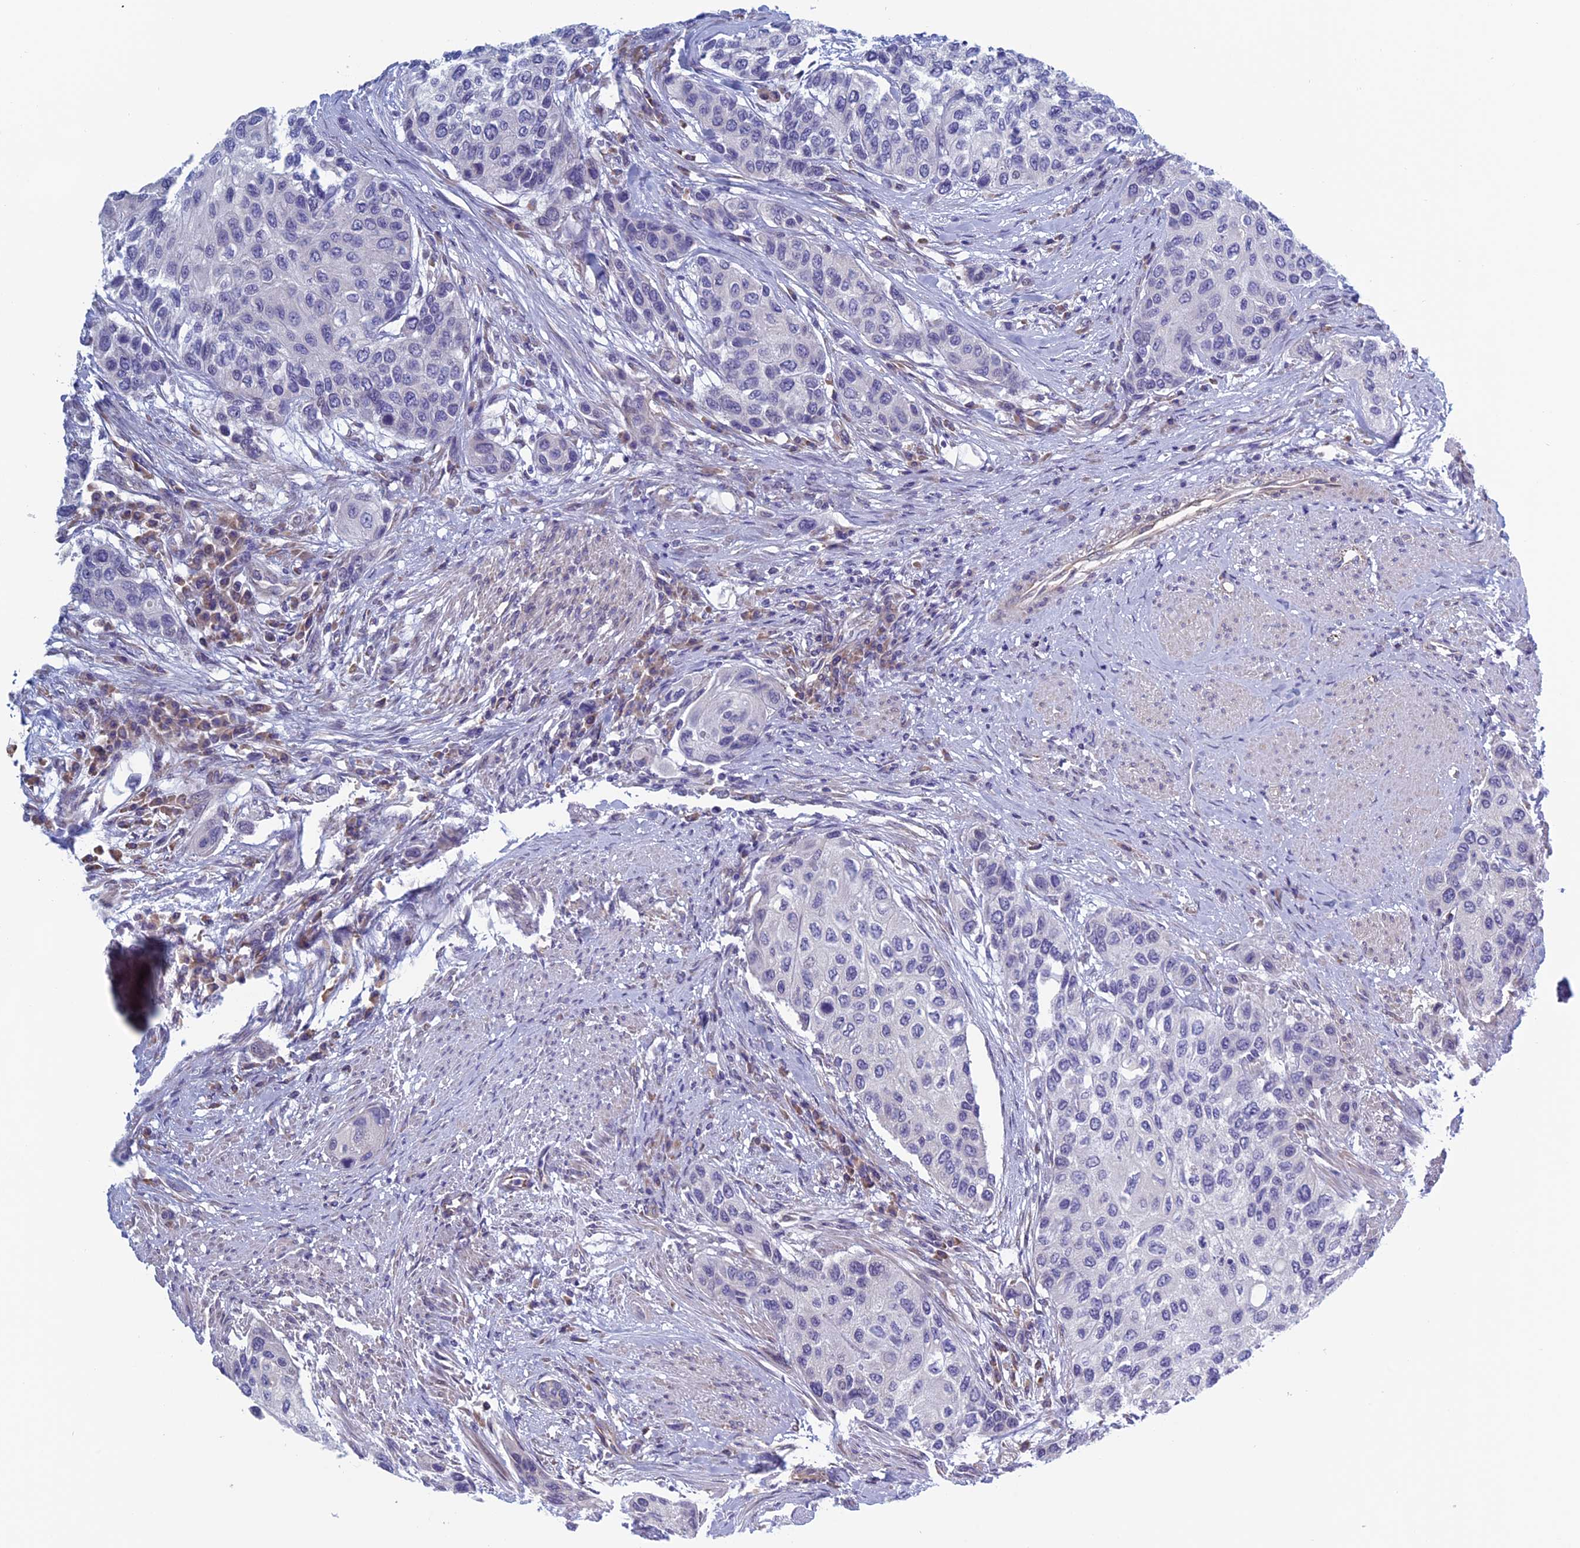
{"staining": {"intensity": "negative", "quantity": "none", "location": "none"}, "tissue": "urothelial cancer", "cell_type": "Tumor cells", "image_type": "cancer", "snomed": [{"axis": "morphology", "description": "Urothelial carcinoma, High grade"}, {"axis": "topography", "description": "Urinary bladder"}], "caption": "Histopathology image shows no protein positivity in tumor cells of urothelial cancer tissue. (DAB immunohistochemistry (IHC), high magnification).", "gene": "BCL2L10", "patient": {"sex": "female", "age": 56}}